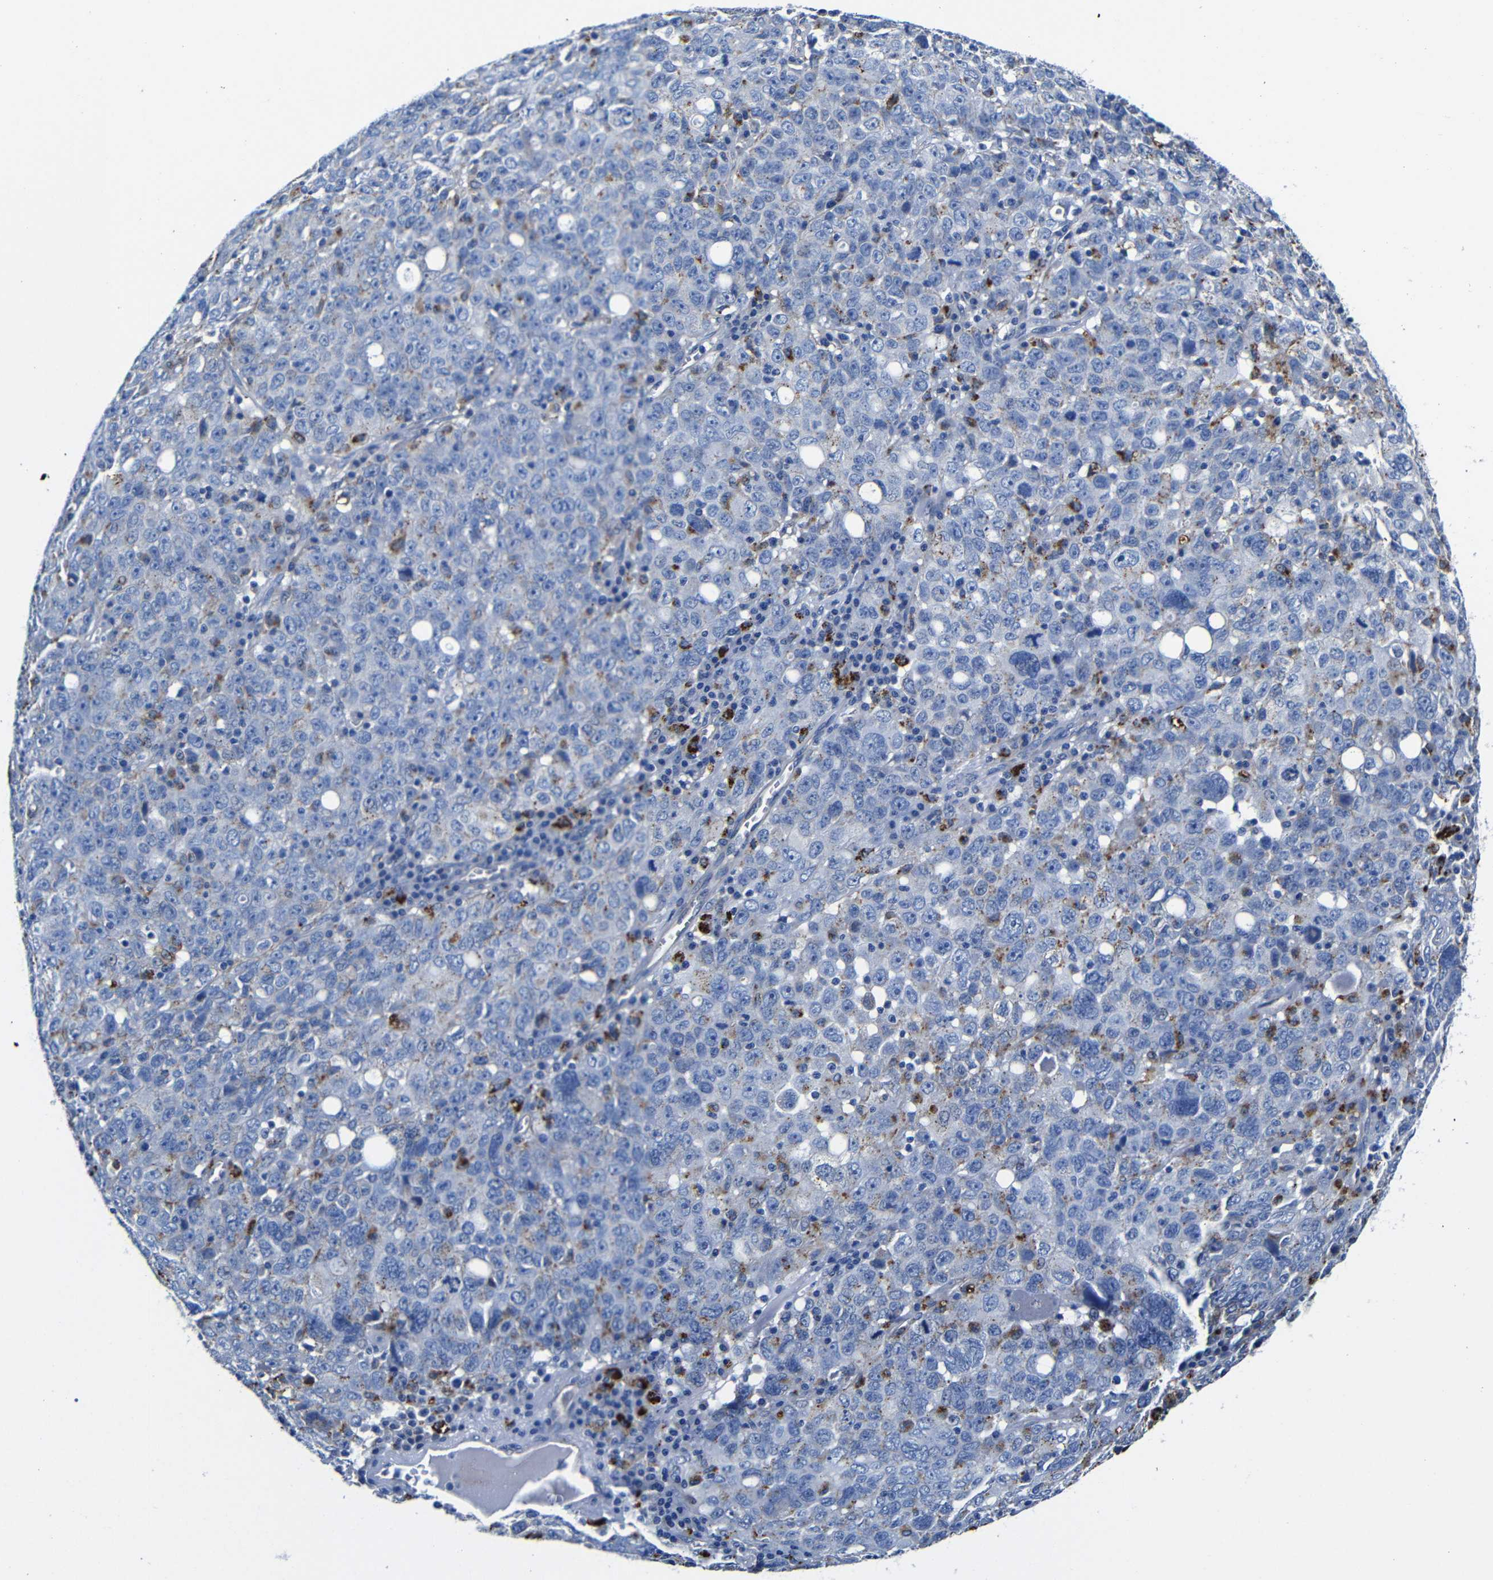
{"staining": {"intensity": "negative", "quantity": "none", "location": "none"}, "tissue": "ovarian cancer", "cell_type": "Tumor cells", "image_type": "cancer", "snomed": [{"axis": "morphology", "description": "Carcinoma, endometroid"}, {"axis": "topography", "description": "Ovary"}], "caption": "There is no significant expression in tumor cells of ovarian cancer (endometroid carcinoma).", "gene": "GIMAP2", "patient": {"sex": "female", "age": 62}}